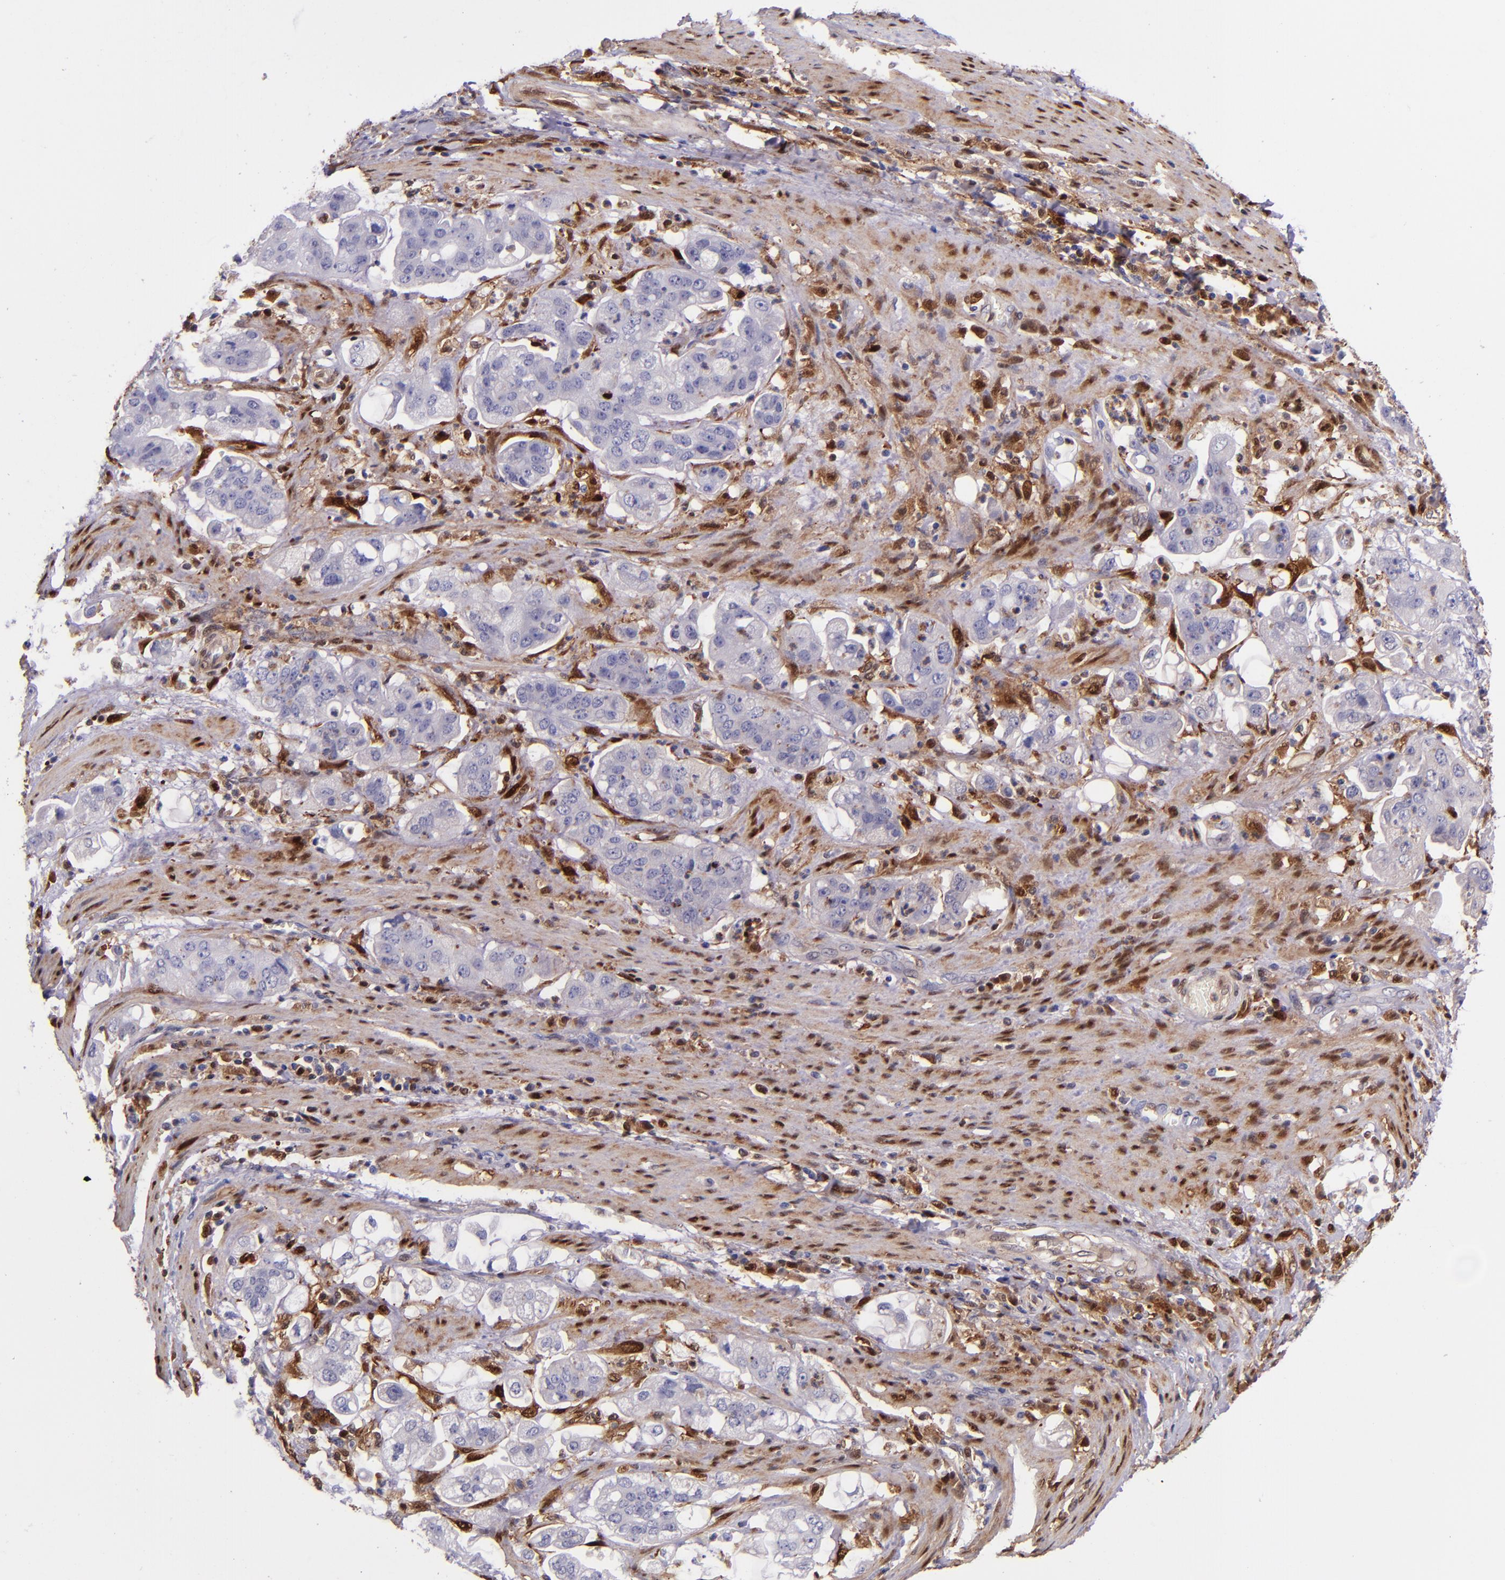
{"staining": {"intensity": "negative", "quantity": "none", "location": "none"}, "tissue": "stomach cancer", "cell_type": "Tumor cells", "image_type": "cancer", "snomed": [{"axis": "morphology", "description": "Adenocarcinoma, NOS"}, {"axis": "topography", "description": "Stomach"}], "caption": "A high-resolution image shows IHC staining of stomach adenocarcinoma, which shows no significant staining in tumor cells.", "gene": "LGALS1", "patient": {"sex": "male", "age": 62}}